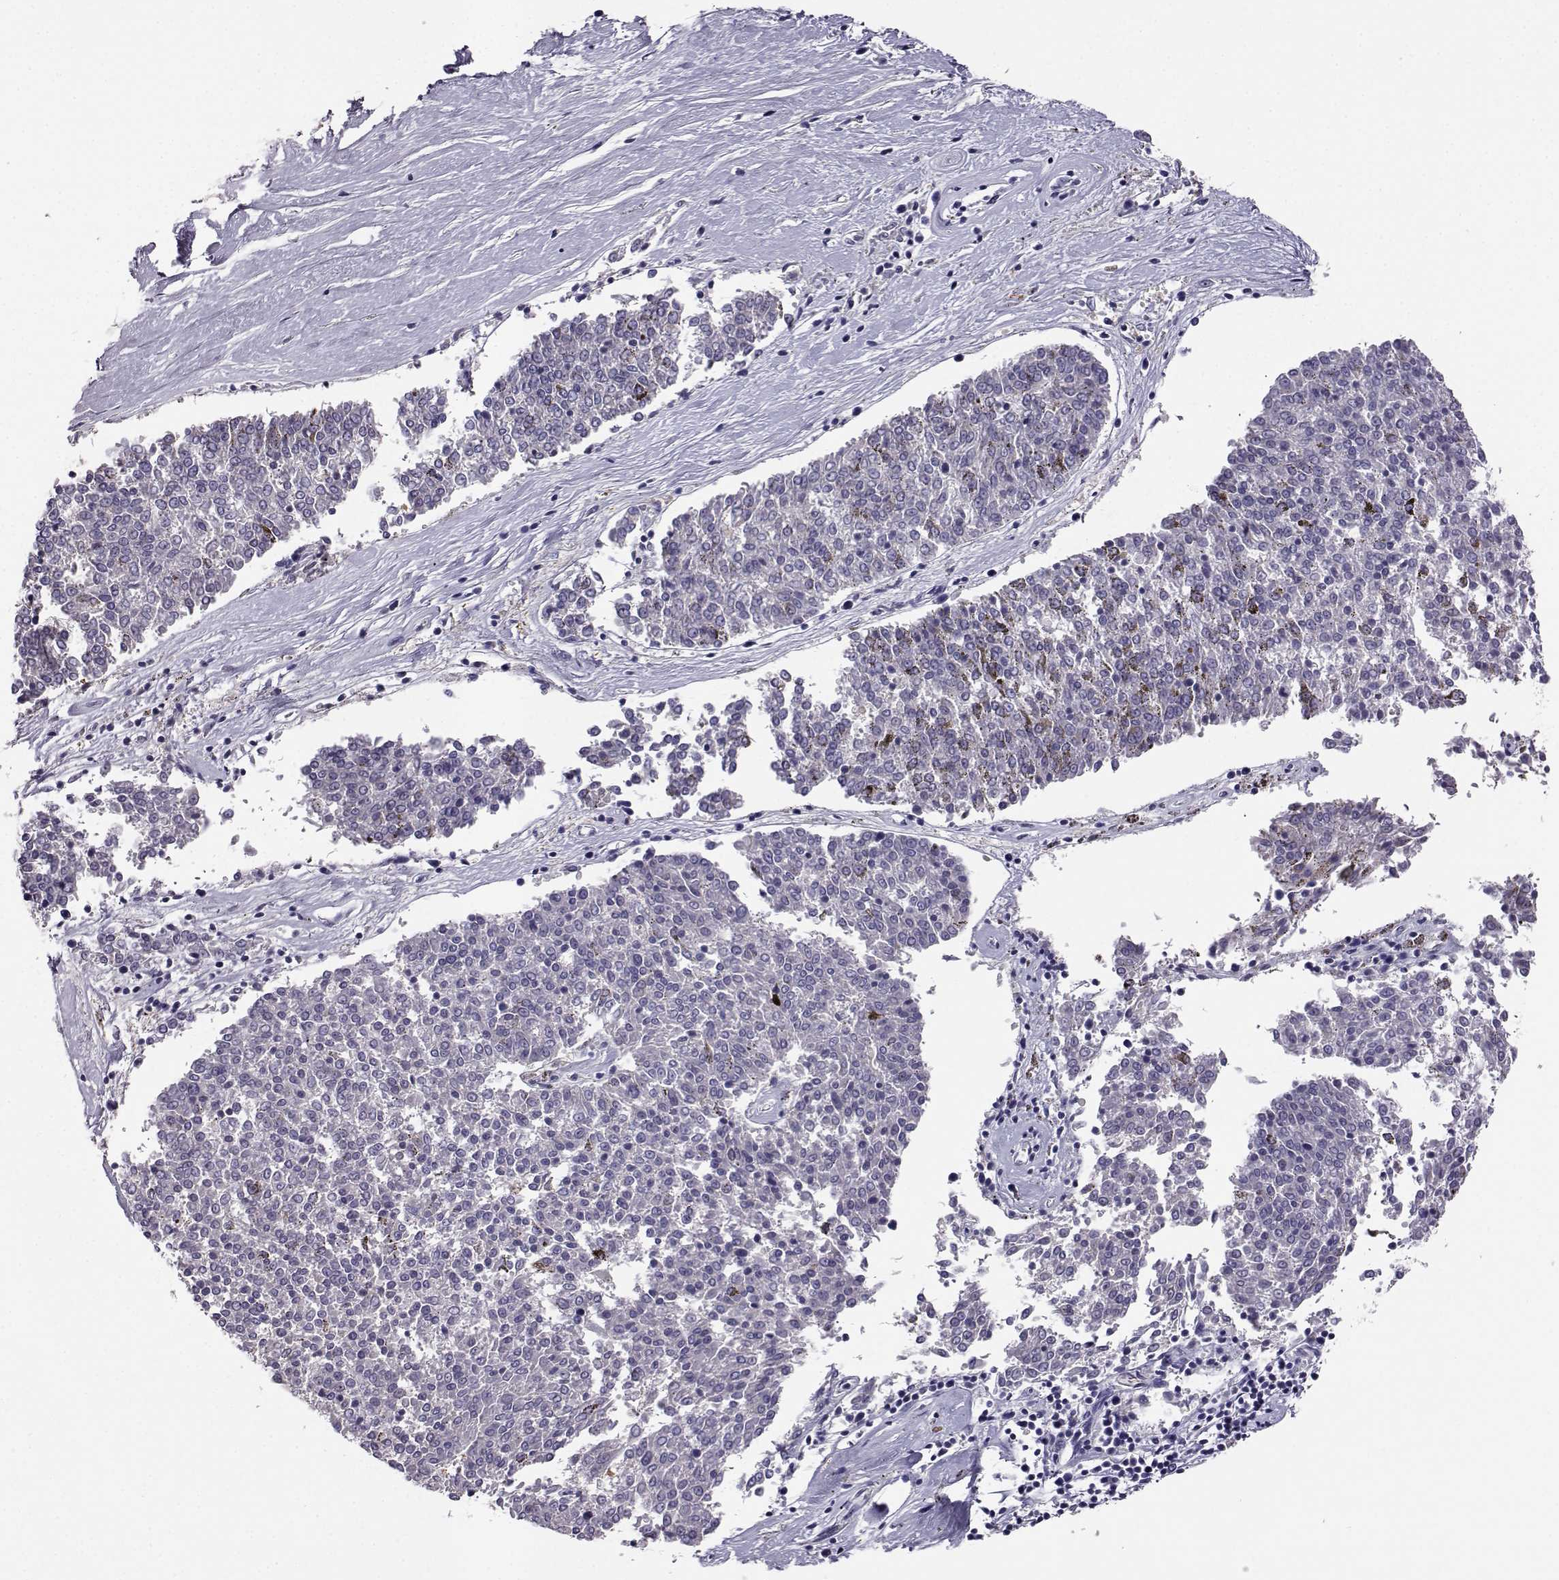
{"staining": {"intensity": "negative", "quantity": "none", "location": "none"}, "tissue": "melanoma", "cell_type": "Tumor cells", "image_type": "cancer", "snomed": [{"axis": "morphology", "description": "Malignant melanoma, NOS"}, {"axis": "topography", "description": "Skin"}], "caption": "Immunohistochemical staining of melanoma exhibits no significant positivity in tumor cells.", "gene": "AKR1B1", "patient": {"sex": "female", "age": 72}}